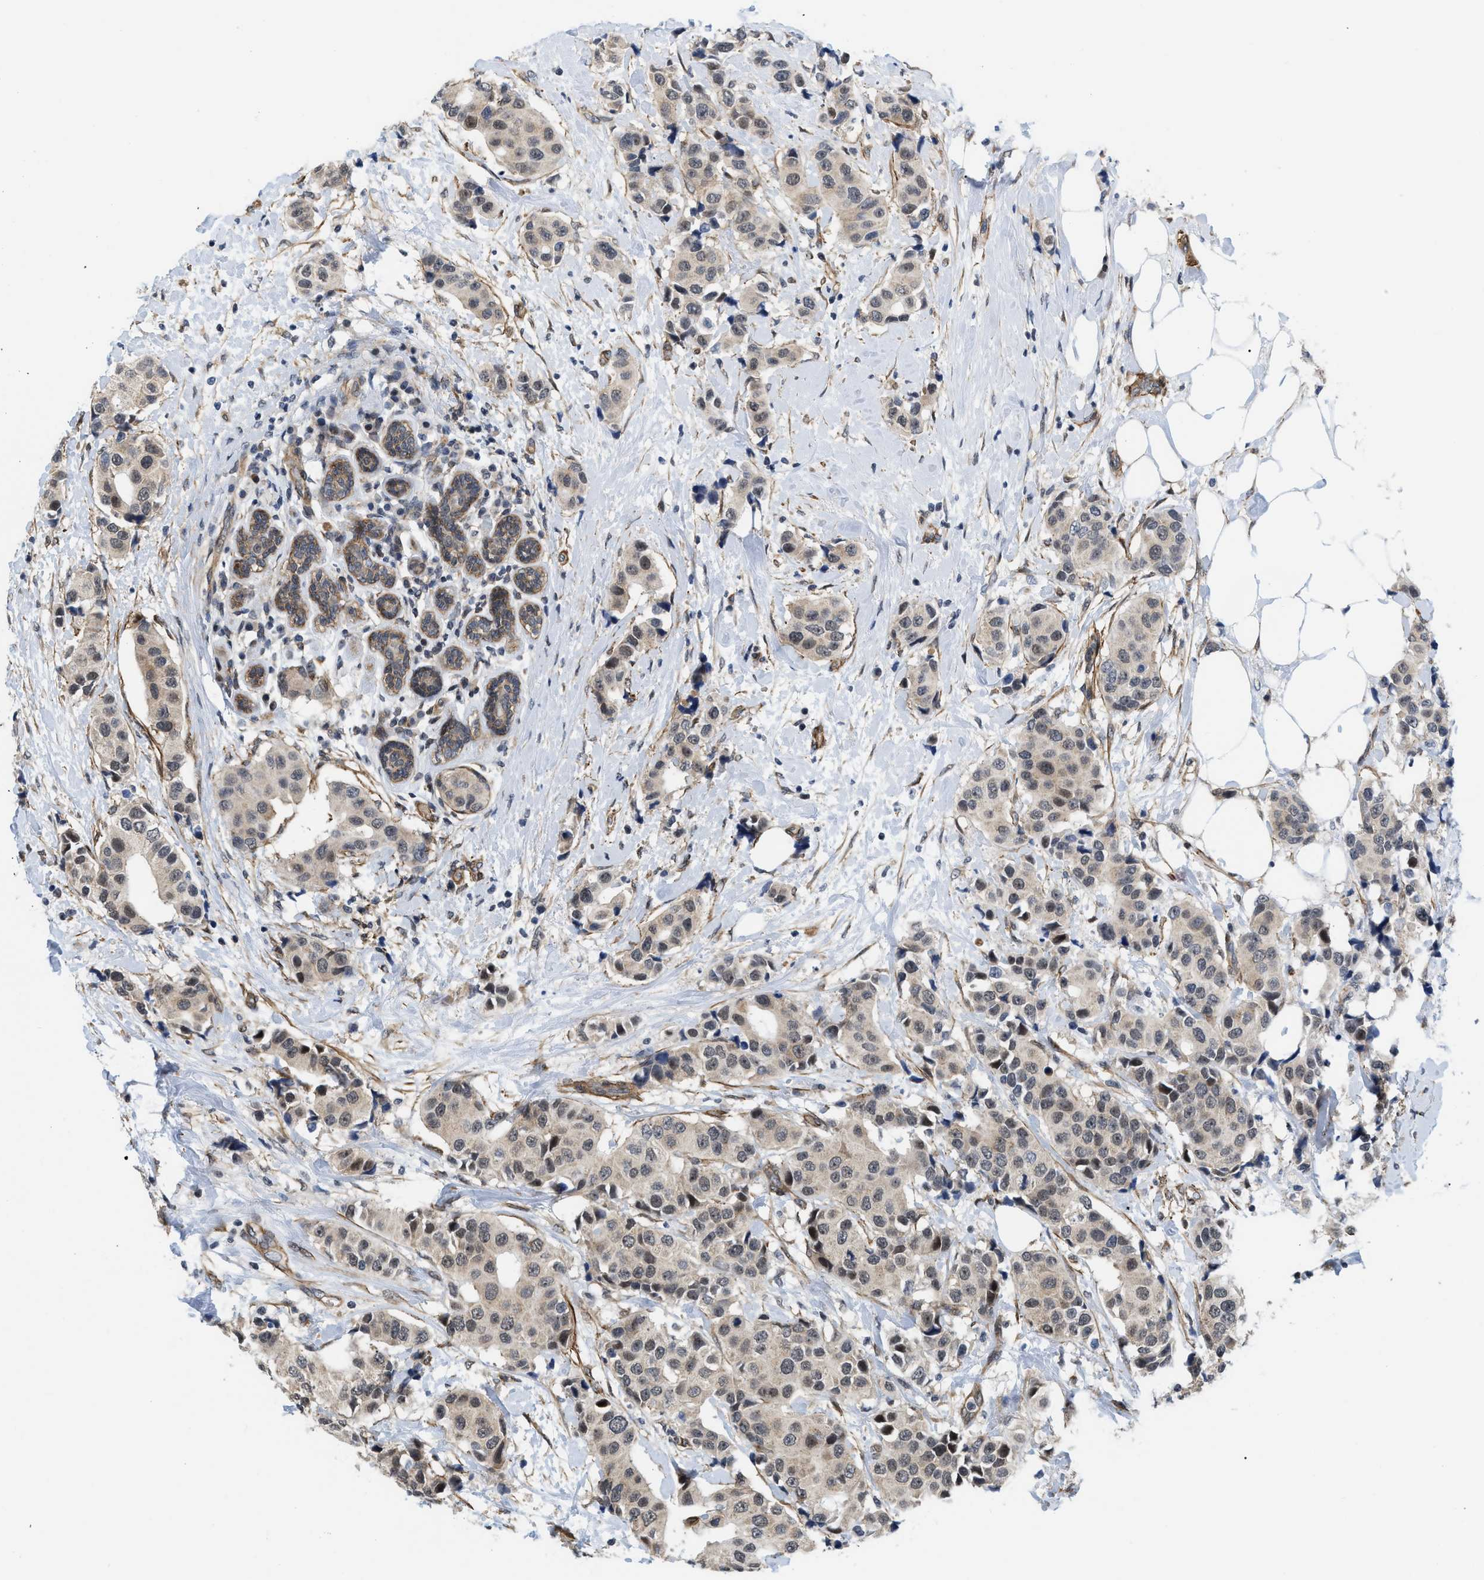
{"staining": {"intensity": "weak", "quantity": "25%-75%", "location": "cytoplasmic/membranous,nuclear"}, "tissue": "breast cancer", "cell_type": "Tumor cells", "image_type": "cancer", "snomed": [{"axis": "morphology", "description": "Normal tissue, NOS"}, {"axis": "morphology", "description": "Duct carcinoma"}, {"axis": "topography", "description": "Breast"}], "caption": "The micrograph reveals immunohistochemical staining of breast cancer. There is weak cytoplasmic/membranous and nuclear expression is present in about 25%-75% of tumor cells. Nuclei are stained in blue.", "gene": "GPRASP2", "patient": {"sex": "female", "age": 39}}